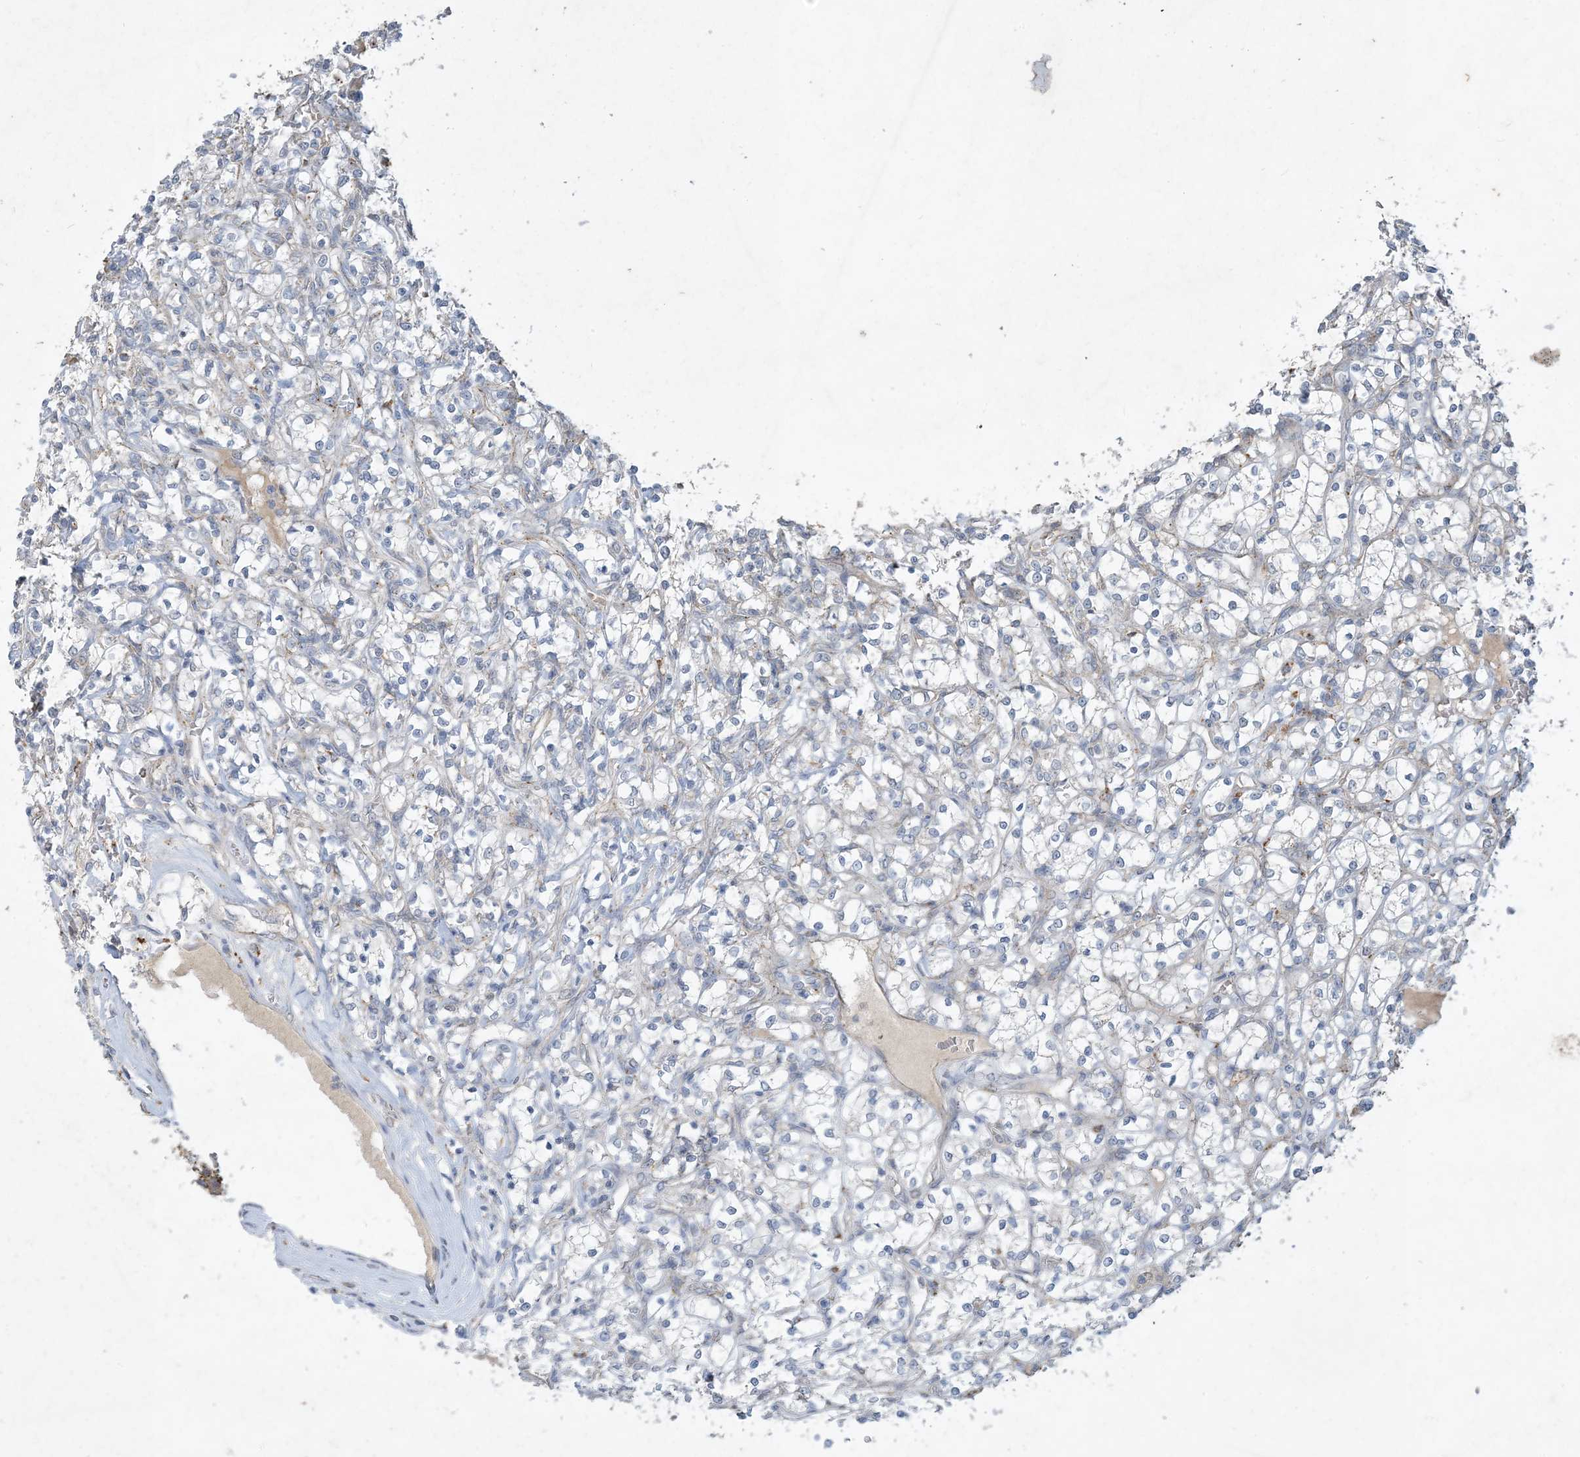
{"staining": {"intensity": "moderate", "quantity": "<25%", "location": "cytoplasmic/membranous"}, "tissue": "renal cancer", "cell_type": "Tumor cells", "image_type": "cancer", "snomed": [{"axis": "morphology", "description": "Adenocarcinoma, NOS"}, {"axis": "topography", "description": "Kidney"}], "caption": "Protein staining of renal cancer tissue exhibits moderate cytoplasmic/membranous positivity in about <25% of tumor cells.", "gene": "MRPS18A", "patient": {"sex": "female", "age": 69}}